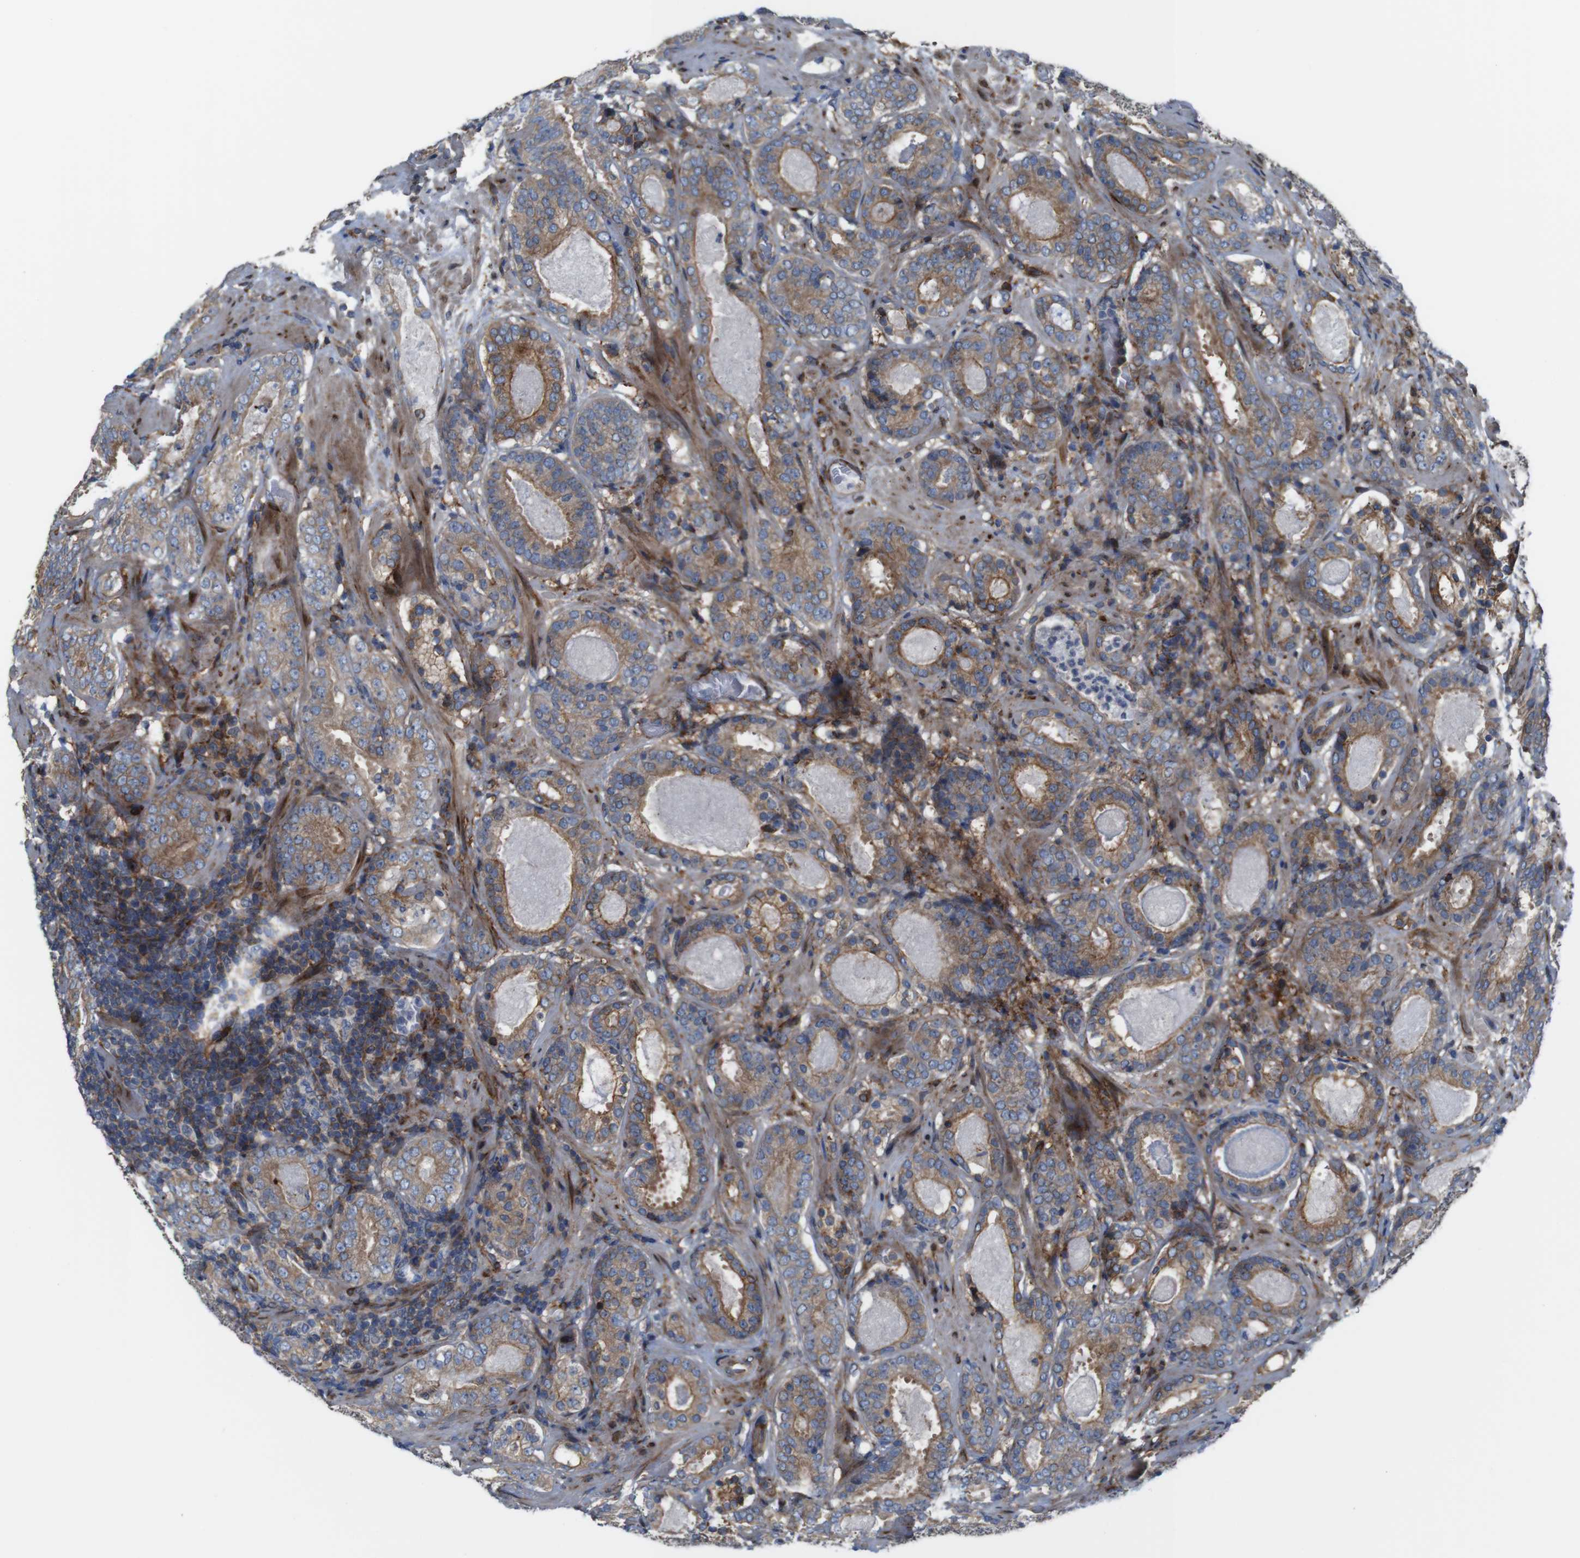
{"staining": {"intensity": "moderate", "quantity": ">75%", "location": "cytoplasmic/membranous"}, "tissue": "prostate cancer", "cell_type": "Tumor cells", "image_type": "cancer", "snomed": [{"axis": "morphology", "description": "Adenocarcinoma, Low grade"}, {"axis": "topography", "description": "Prostate"}], "caption": "Brown immunohistochemical staining in prostate low-grade adenocarcinoma shows moderate cytoplasmic/membranous expression in about >75% of tumor cells. (DAB (3,3'-diaminobenzidine) IHC with brightfield microscopy, high magnification).", "gene": "PCOLCE2", "patient": {"sex": "male", "age": 69}}